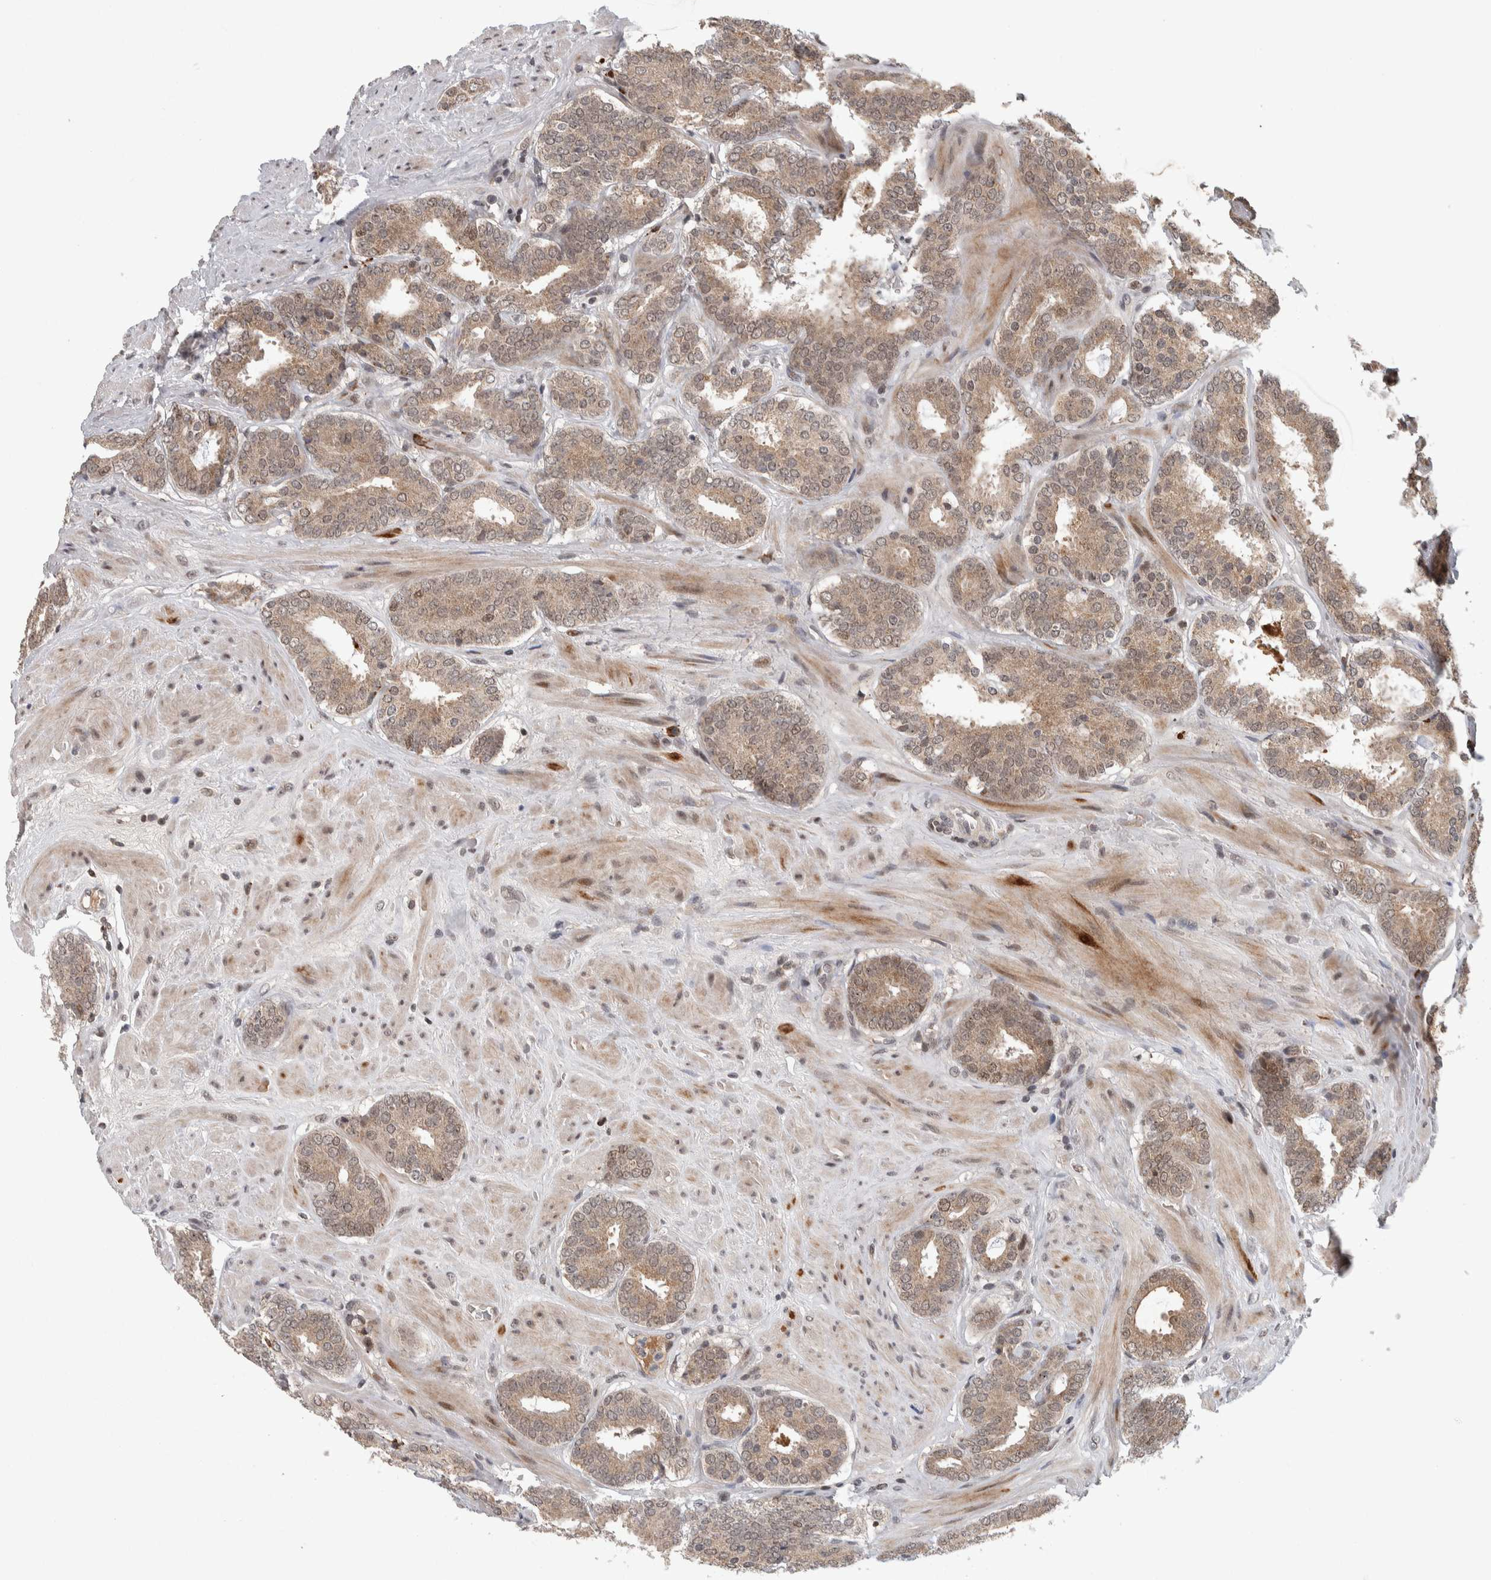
{"staining": {"intensity": "weak", "quantity": ">75%", "location": "cytoplasmic/membranous"}, "tissue": "prostate cancer", "cell_type": "Tumor cells", "image_type": "cancer", "snomed": [{"axis": "morphology", "description": "Adenocarcinoma, Low grade"}, {"axis": "topography", "description": "Prostate"}], "caption": "Weak cytoplasmic/membranous protein expression is present in approximately >75% of tumor cells in adenocarcinoma (low-grade) (prostate).", "gene": "ZNF592", "patient": {"sex": "male", "age": 69}}